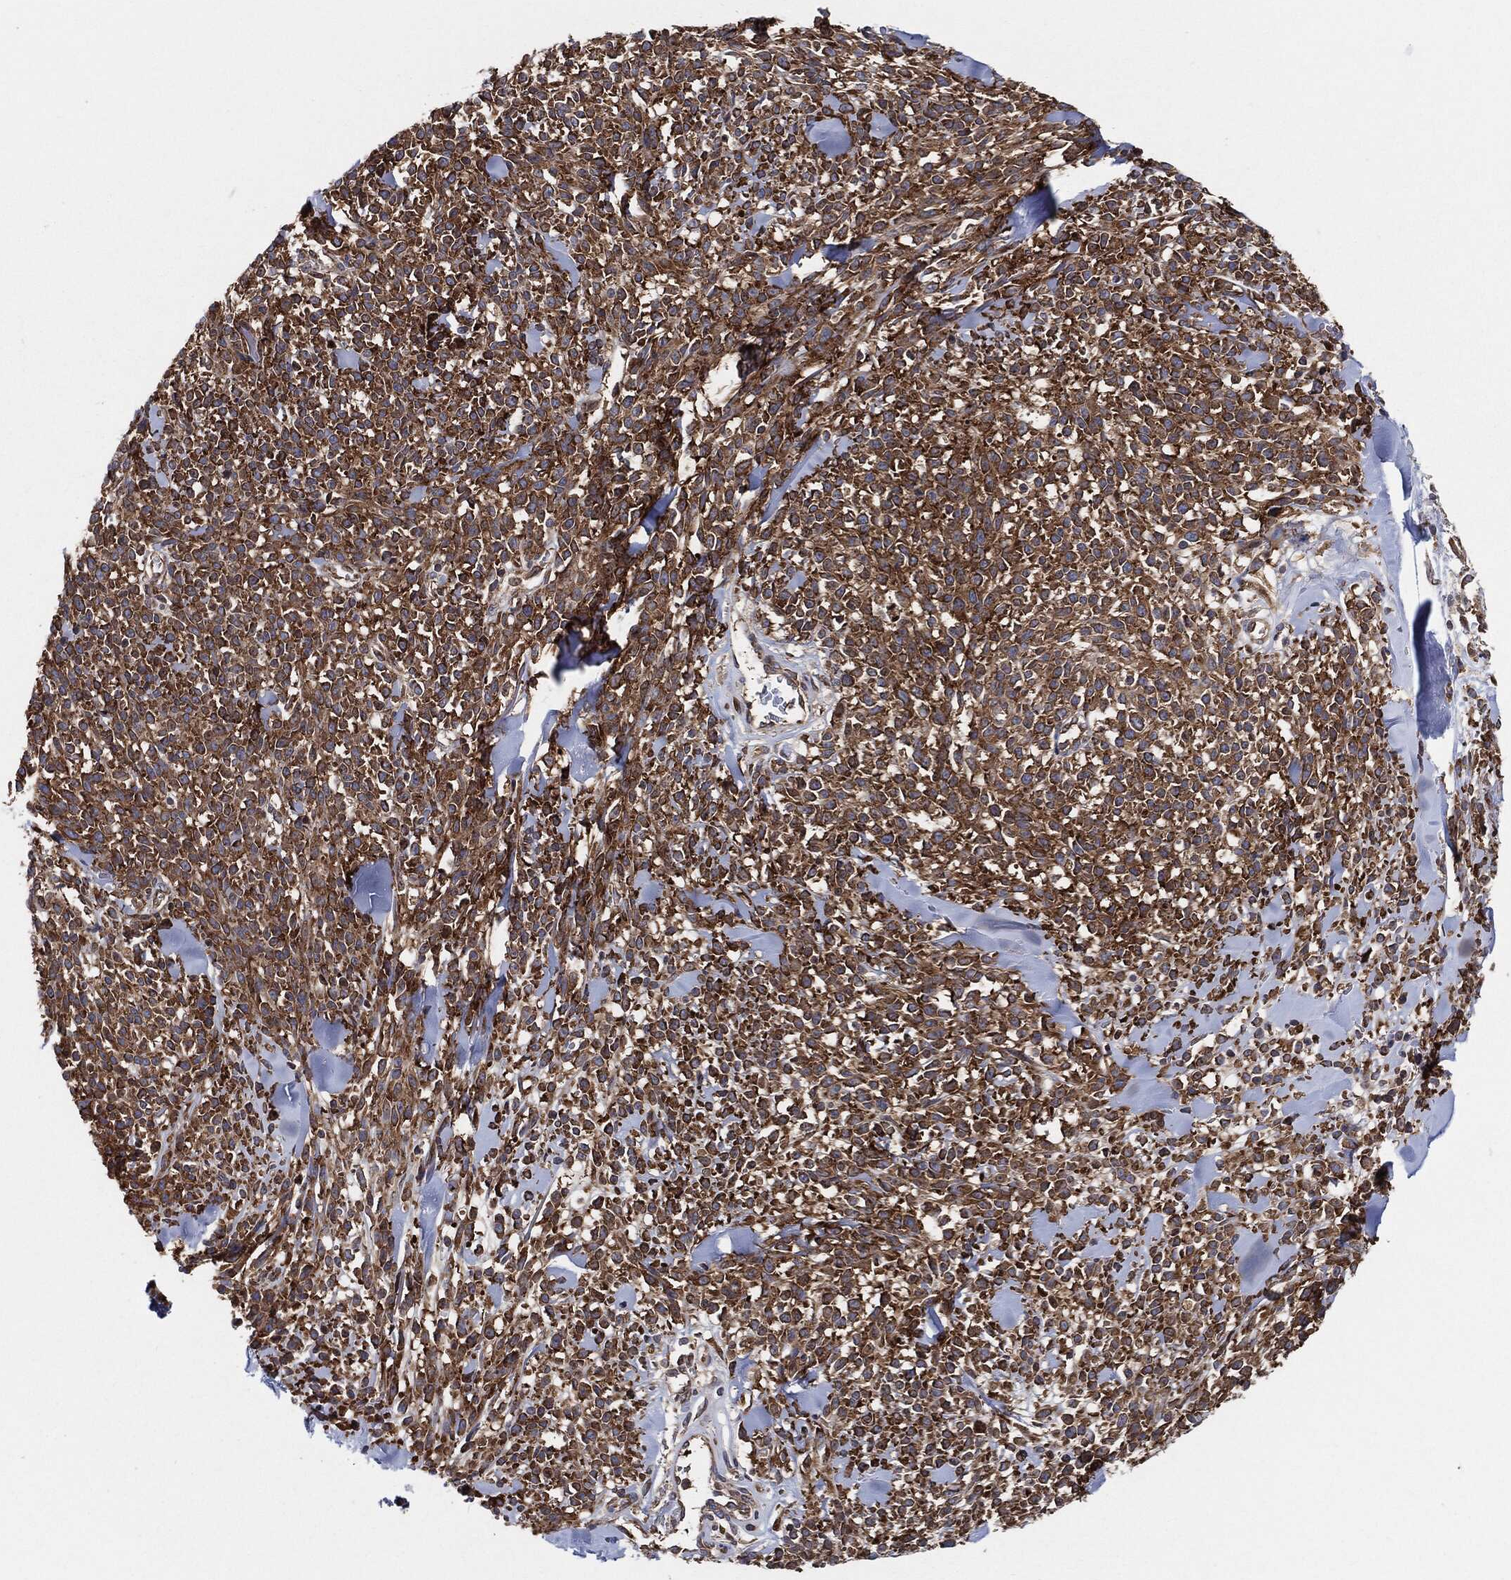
{"staining": {"intensity": "strong", "quantity": ">75%", "location": "cytoplasmic/membranous"}, "tissue": "melanoma", "cell_type": "Tumor cells", "image_type": "cancer", "snomed": [{"axis": "morphology", "description": "Malignant melanoma, NOS"}, {"axis": "topography", "description": "Skin"}, {"axis": "topography", "description": "Skin of trunk"}], "caption": "Immunohistochemical staining of malignant melanoma demonstrates high levels of strong cytoplasmic/membranous positivity in about >75% of tumor cells. (Stains: DAB (3,3'-diaminobenzidine) in brown, nuclei in blue, Microscopy: brightfield microscopy at high magnification).", "gene": "EIF2S2", "patient": {"sex": "male", "age": 74}}